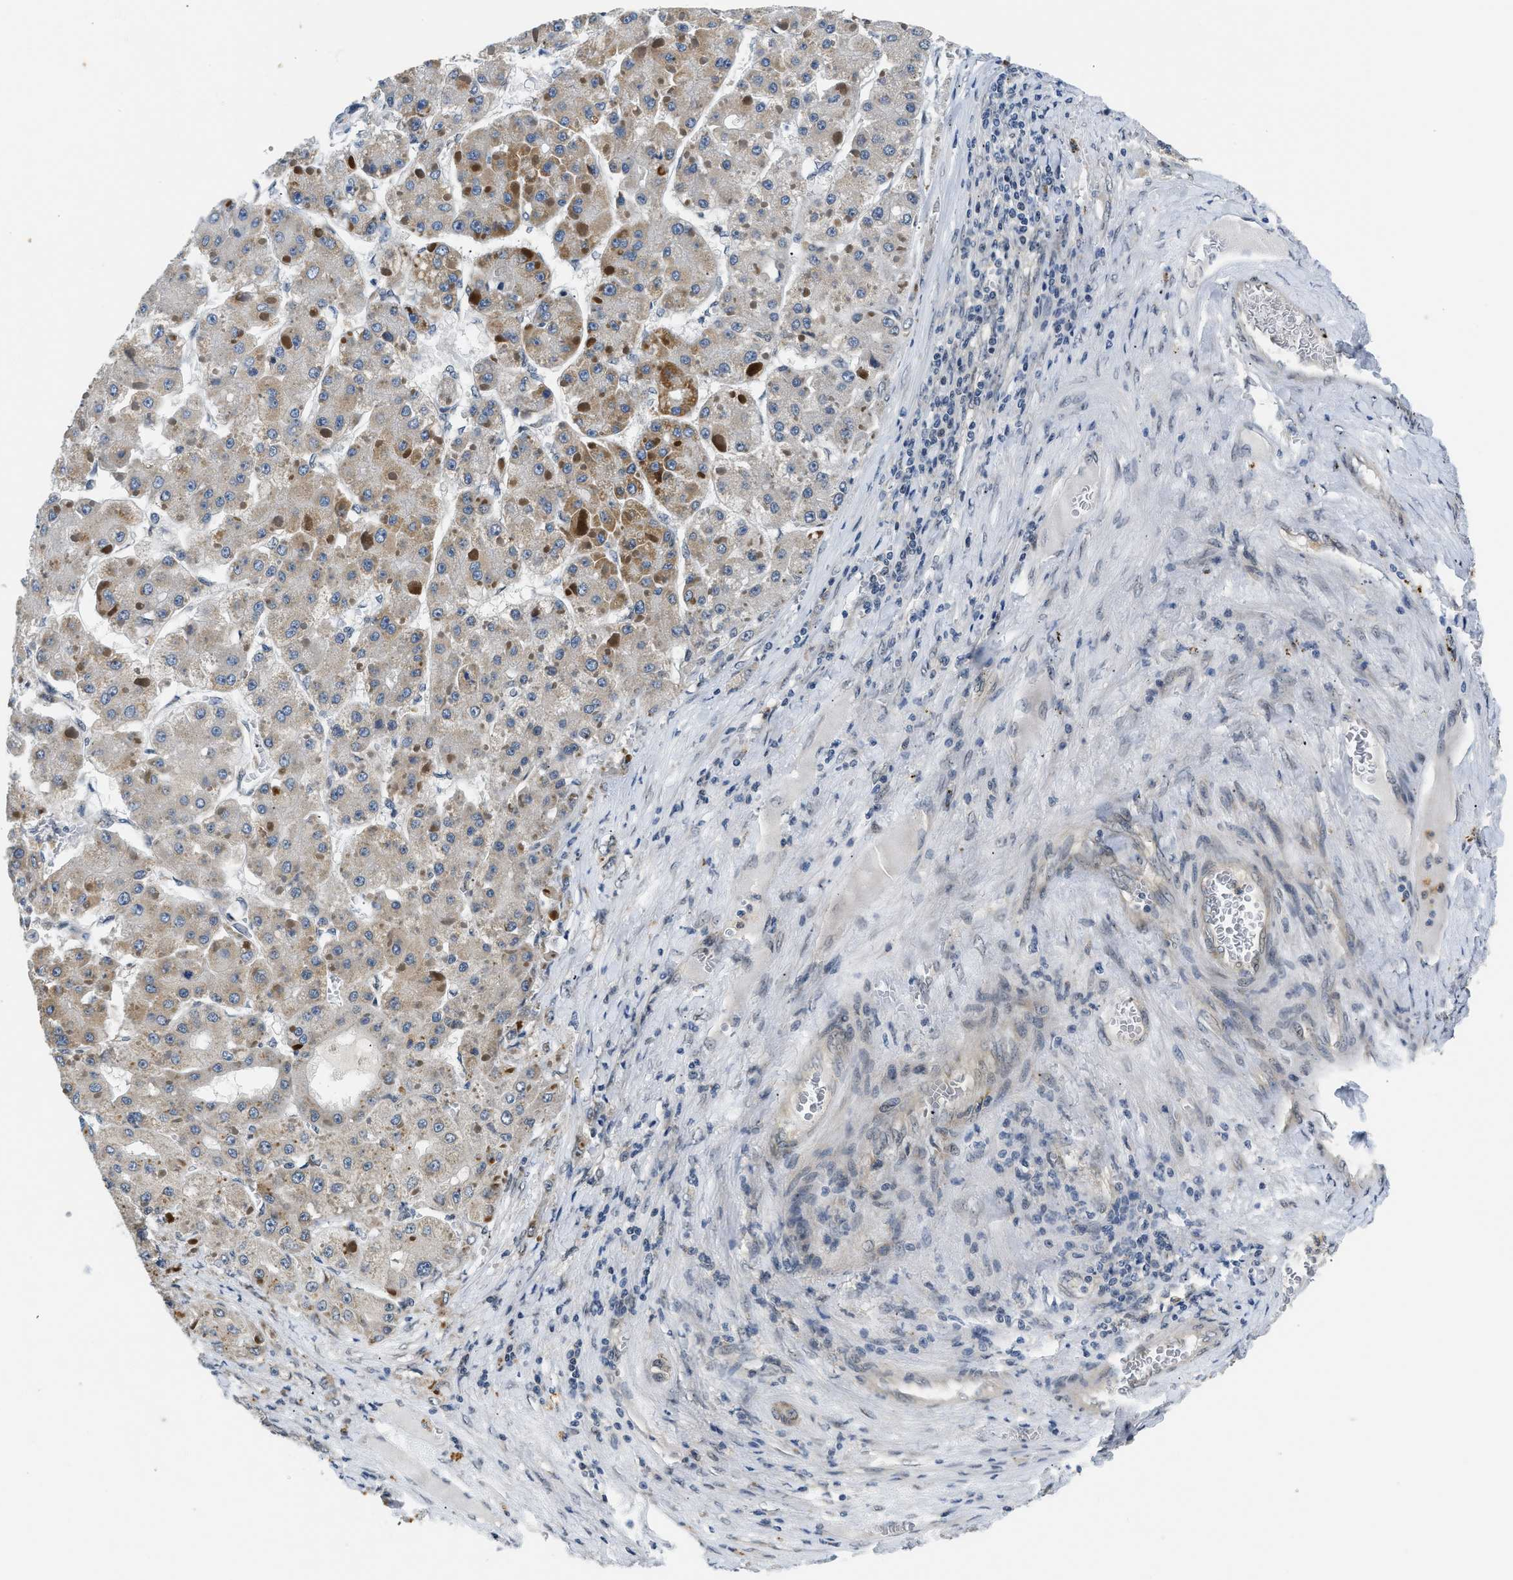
{"staining": {"intensity": "moderate", "quantity": "<25%", "location": "cytoplasmic/membranous"}, "tissue": "liver cancer", "cell_type": "Tumor cells", "image_type": "cancer", "snomed": [{"axis": "morphology", "description": "Carcinoma, Hepatocellular, NOS"}, {"axis": "topography", "description": "Liver"}], "caption": "Human liver hepatocellular carcinoma stained with a protein marker demonstrates moderate staining in tumor cells.", "gene": "SMAD4", "patient": {"sex": "female", "age": 73}}